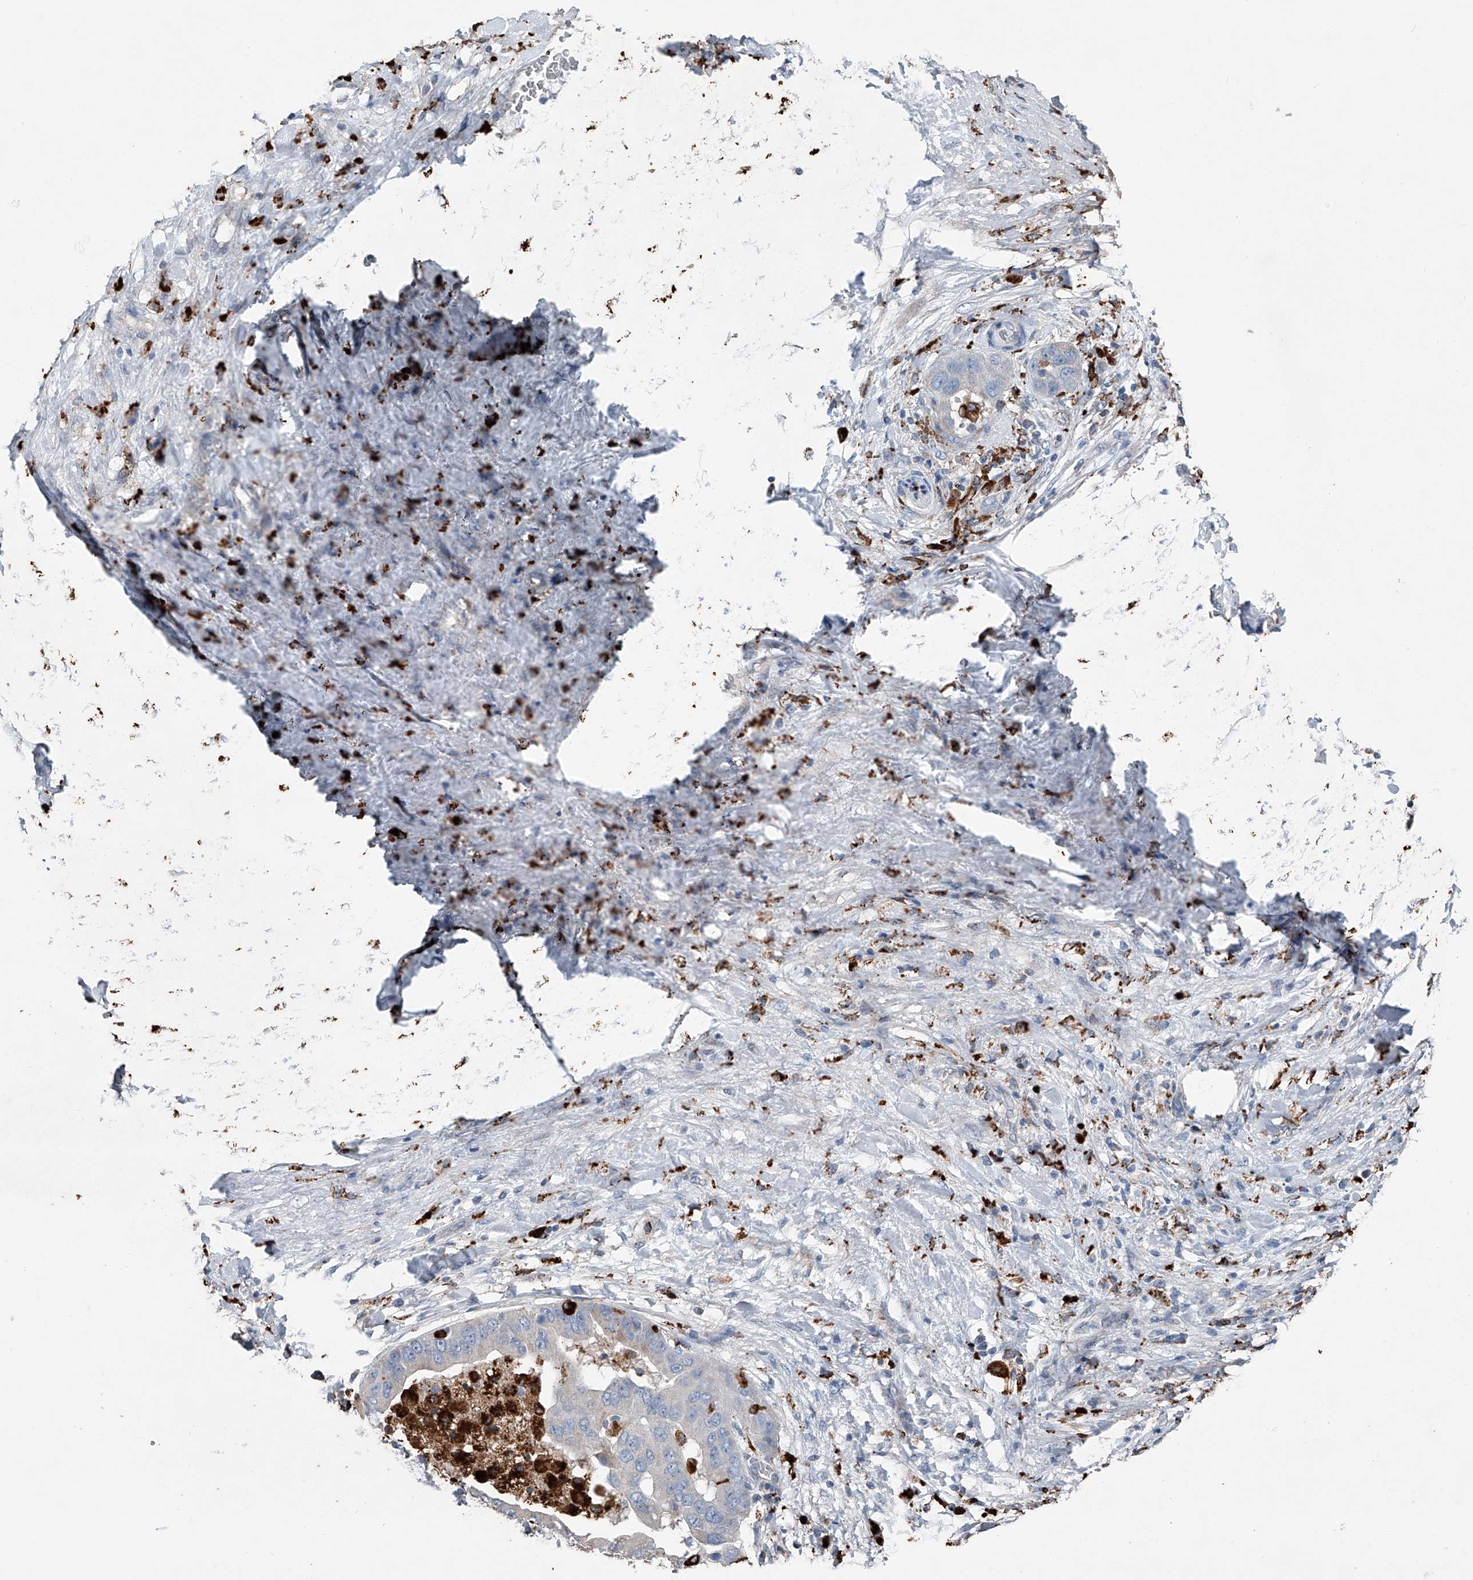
{"staining": {"intensity": "negative", "quantity": "none", "location": "none"}, "tissue": "liver cancer", "cell_type": "Tumor cells", "image_type": "cancer", "snomed": [{"axis": "morphology", "description": "Cholangiocarcinoma"}, {"axis": "topography", "description": "Liver"}], "caption": "Liver cancer stained for a protein using immunohistochemistry reveals no expression tumor cells.", "gene": "ZNF772", "patient": {"sex": "female", "age": 52}}